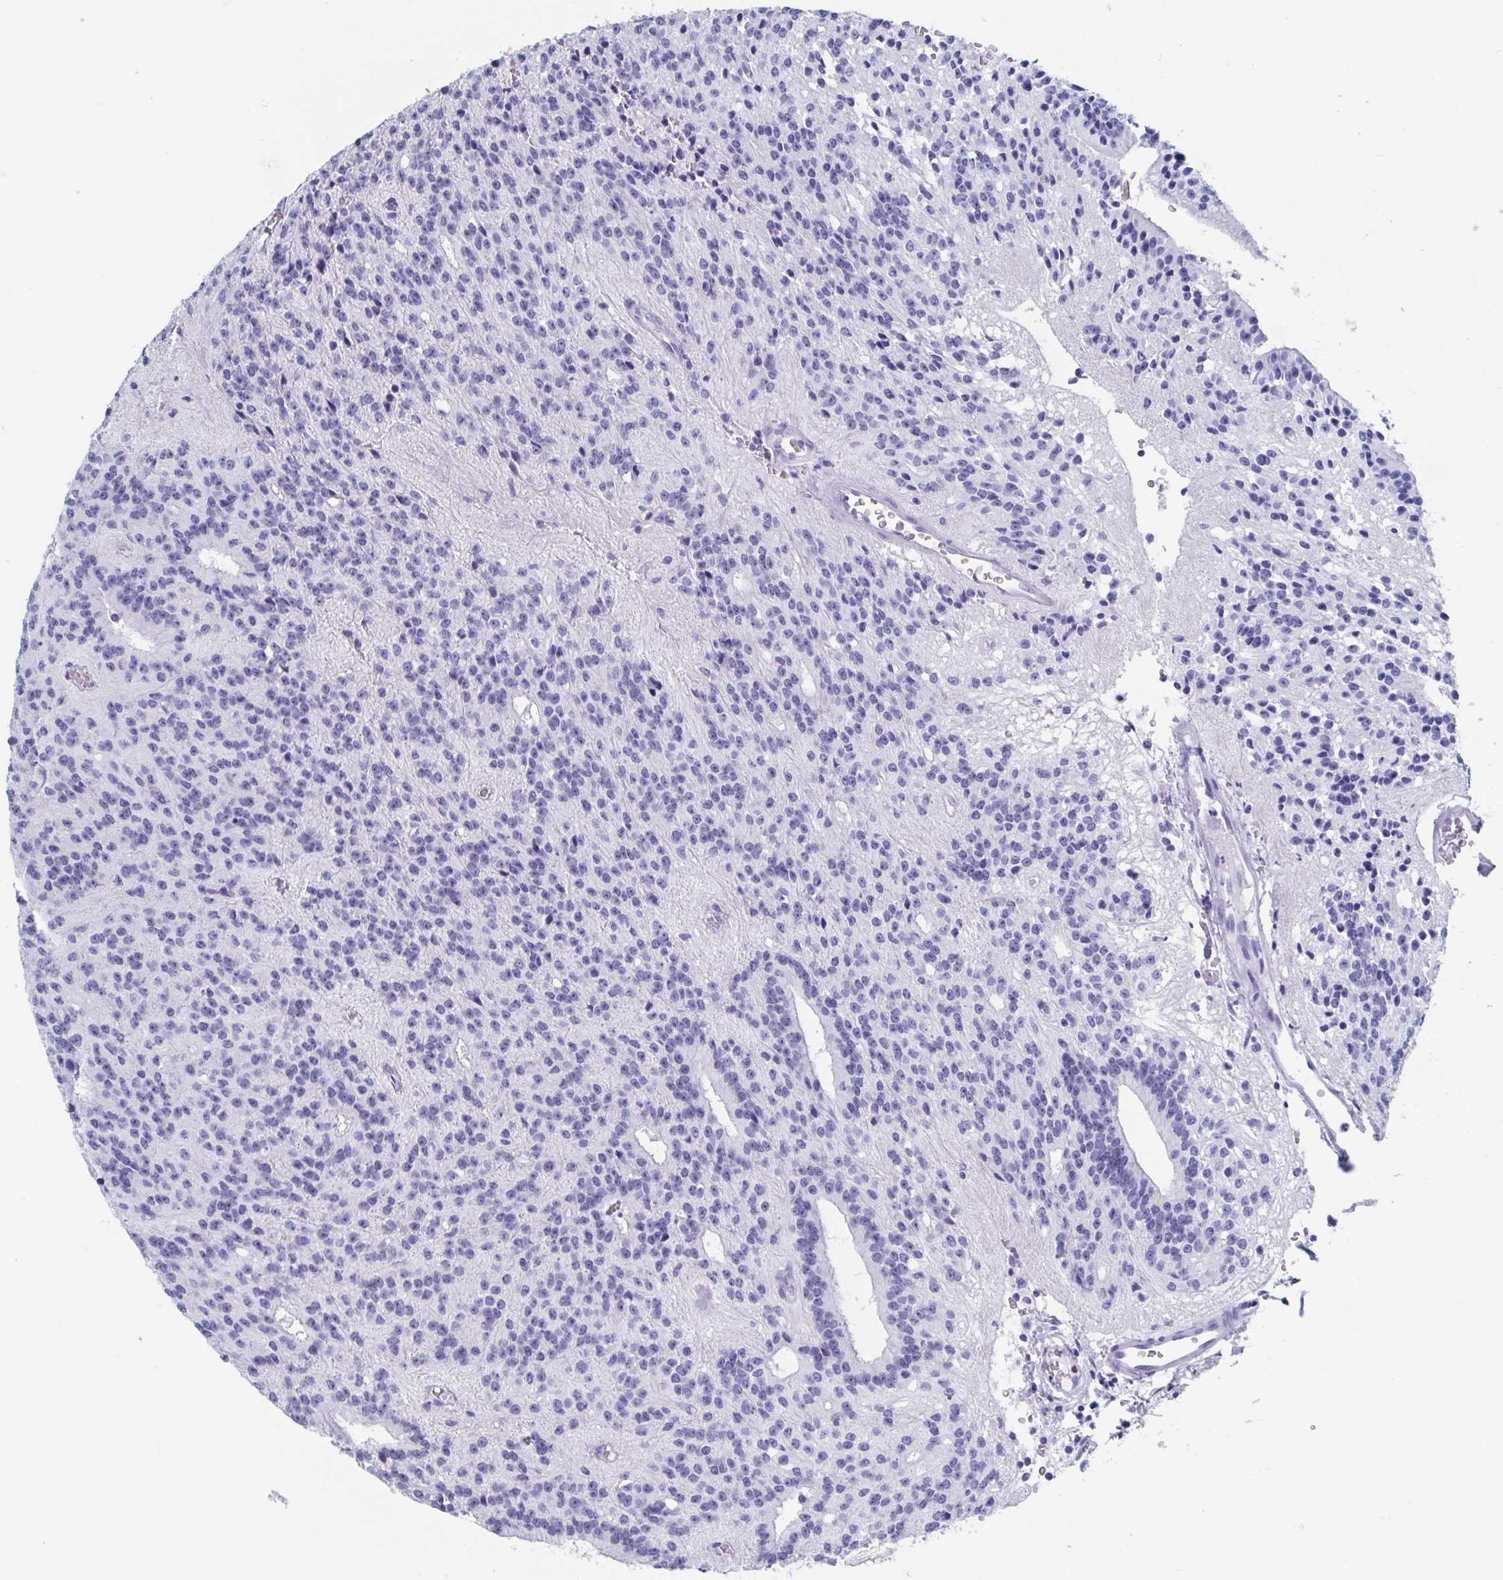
{"staining": {"intensity": "negative", "quantity": "none", "location": "none"}, "tissue": "glioma", "cell_type": "Tumor cells", "image_type": "cancer", "snomed": [{"axis": "morphology", "description": "Glioma, malignant, Low grade"}, {"axis": "topography", "description": "Brain"}], "caption": "Immunohistochemistry (IHC) micrograph of human low-grade glioma (malignant) stained for a protein (brown), which displays no staining in tumor cells. (DAB (3,3'-diaminobenzidine) immunohistochemistry (IHC) with hematoxylin counter stain).", "gene": "C10orf53", "patient": {"sex": "male", "age": 31}}